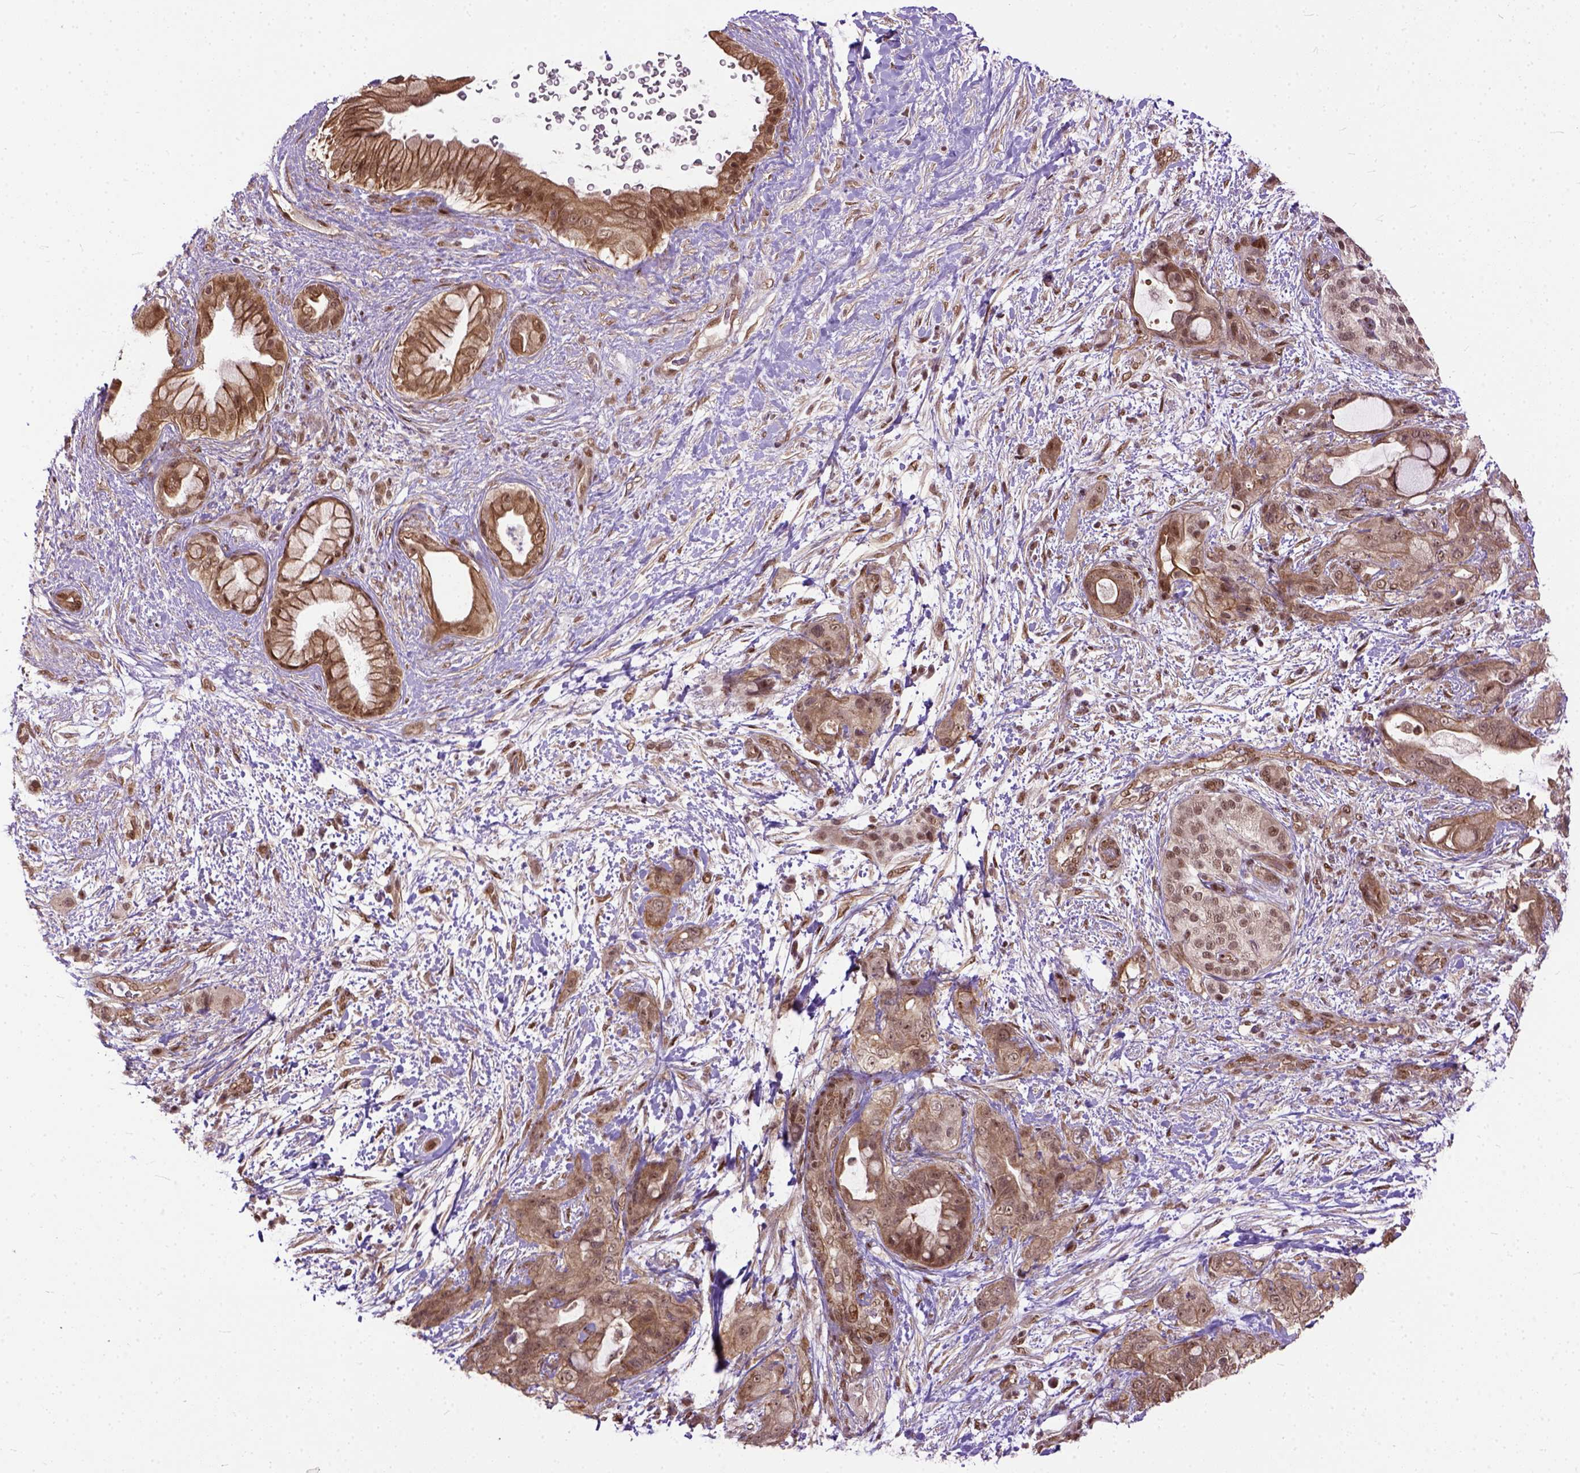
{"staining": {"intensity": "moderate", "quantity": ">75%", "location": "nuclear"}, "tissue": "pancreatic cancer", "cell_type": "Tumor cells", "image_type": "cancer", "snomed": [{"axis": "morphology", "description": "Adenocarcinoma, NOS"}, {"axis": "topography", "description": "Pancreas"}], "caption": "Adenocarcinoma (pancreatic) stained with a protein marker displays moderate staining in tumor cells.", "gene": "ZNF630", "patient": {"sex": "male", "age": 71}}